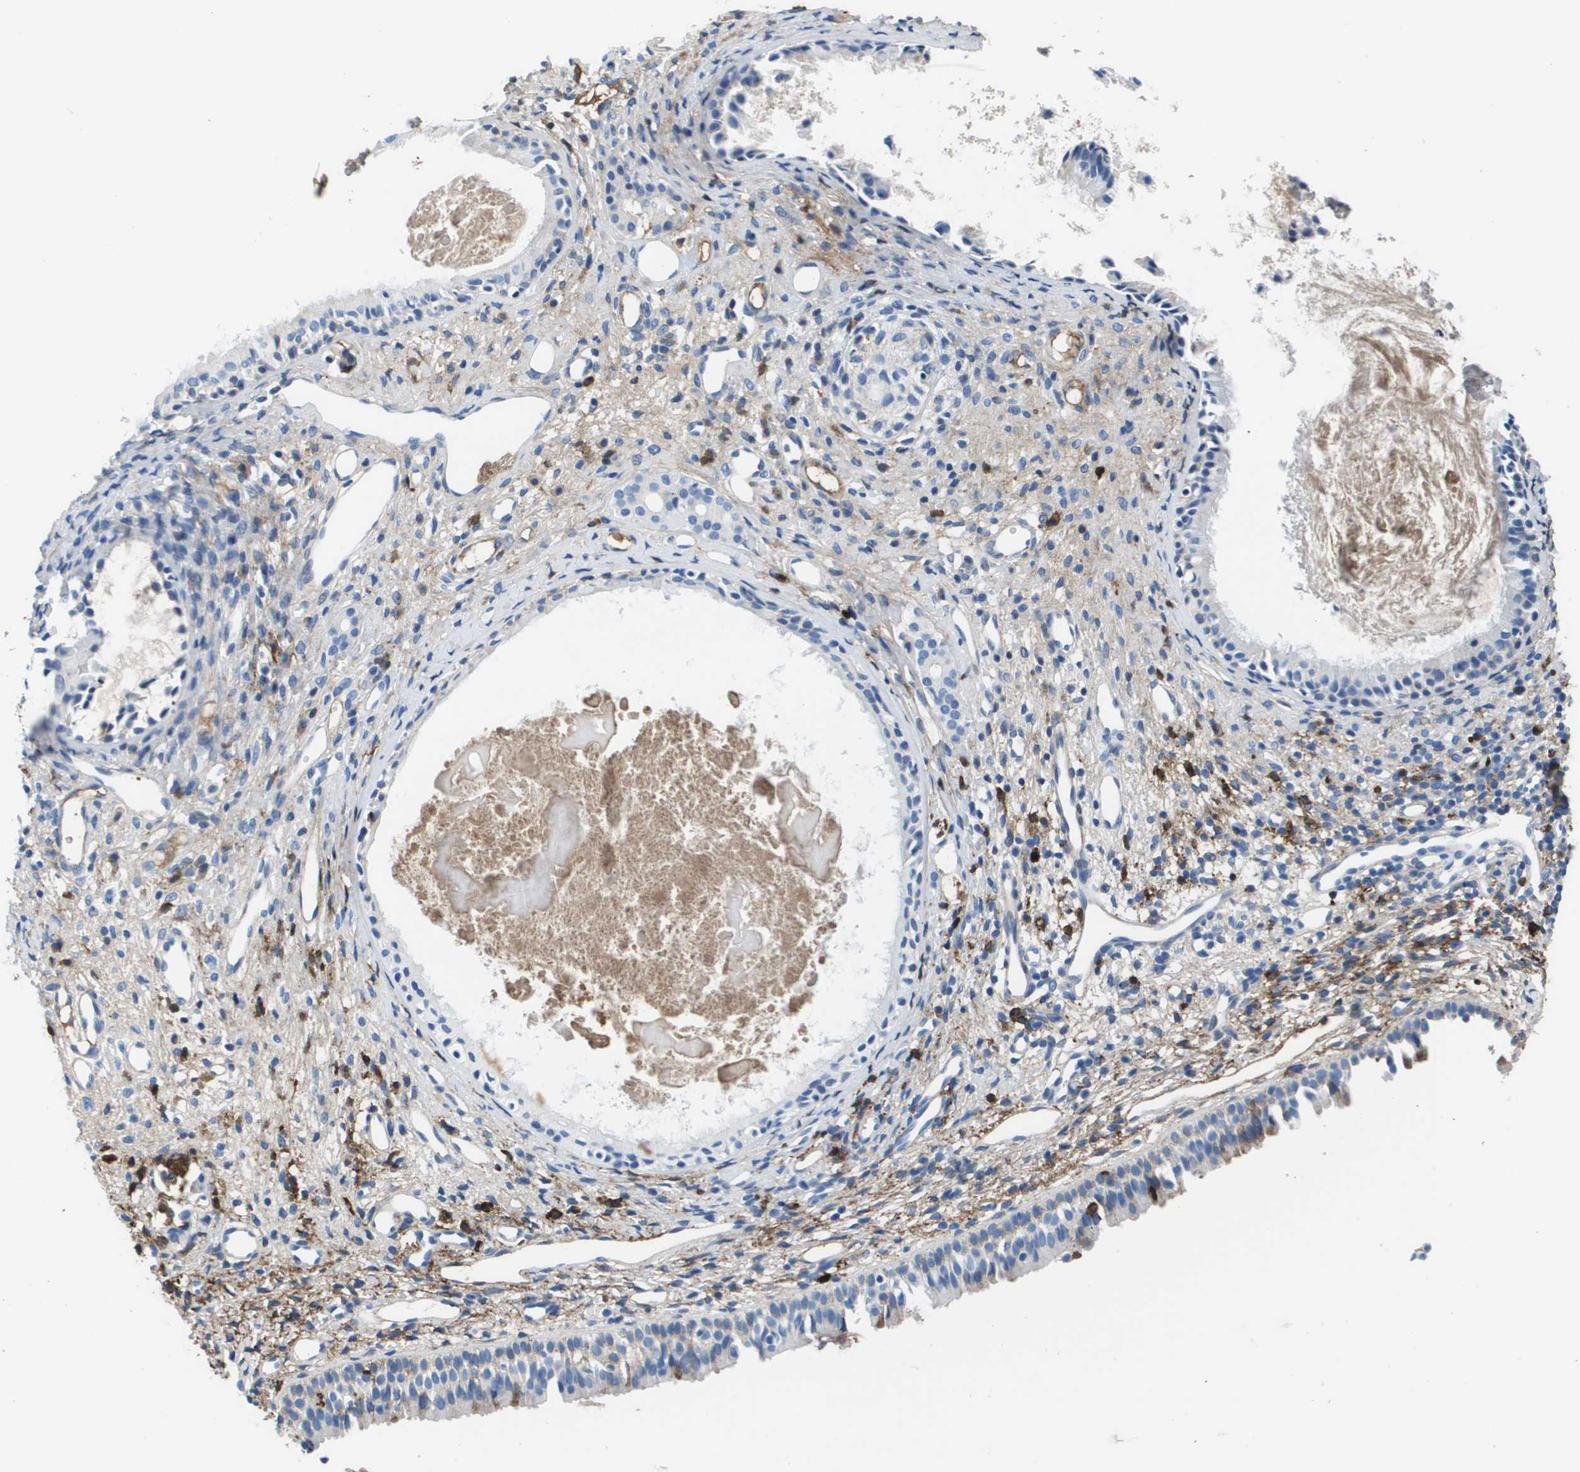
{"staining": {"intensity": "negative", "quantity": "none", "location": "none"}, "tissue": "nasopharynx", "cell_type": "Respiratory epithelial cells", "image_type": "normal", "snomed": [{"axis": "morphology", "description": "Normal tissue, NOS"}, {"axis": "topography", "description": "Nasopharynx"}], "caption": "Human nasopharynx stained for a protein using IHC displays no staining in respiratory epithelial cells.", "gene": "VTN", "patient": {"sex": "male", "age": 22}}